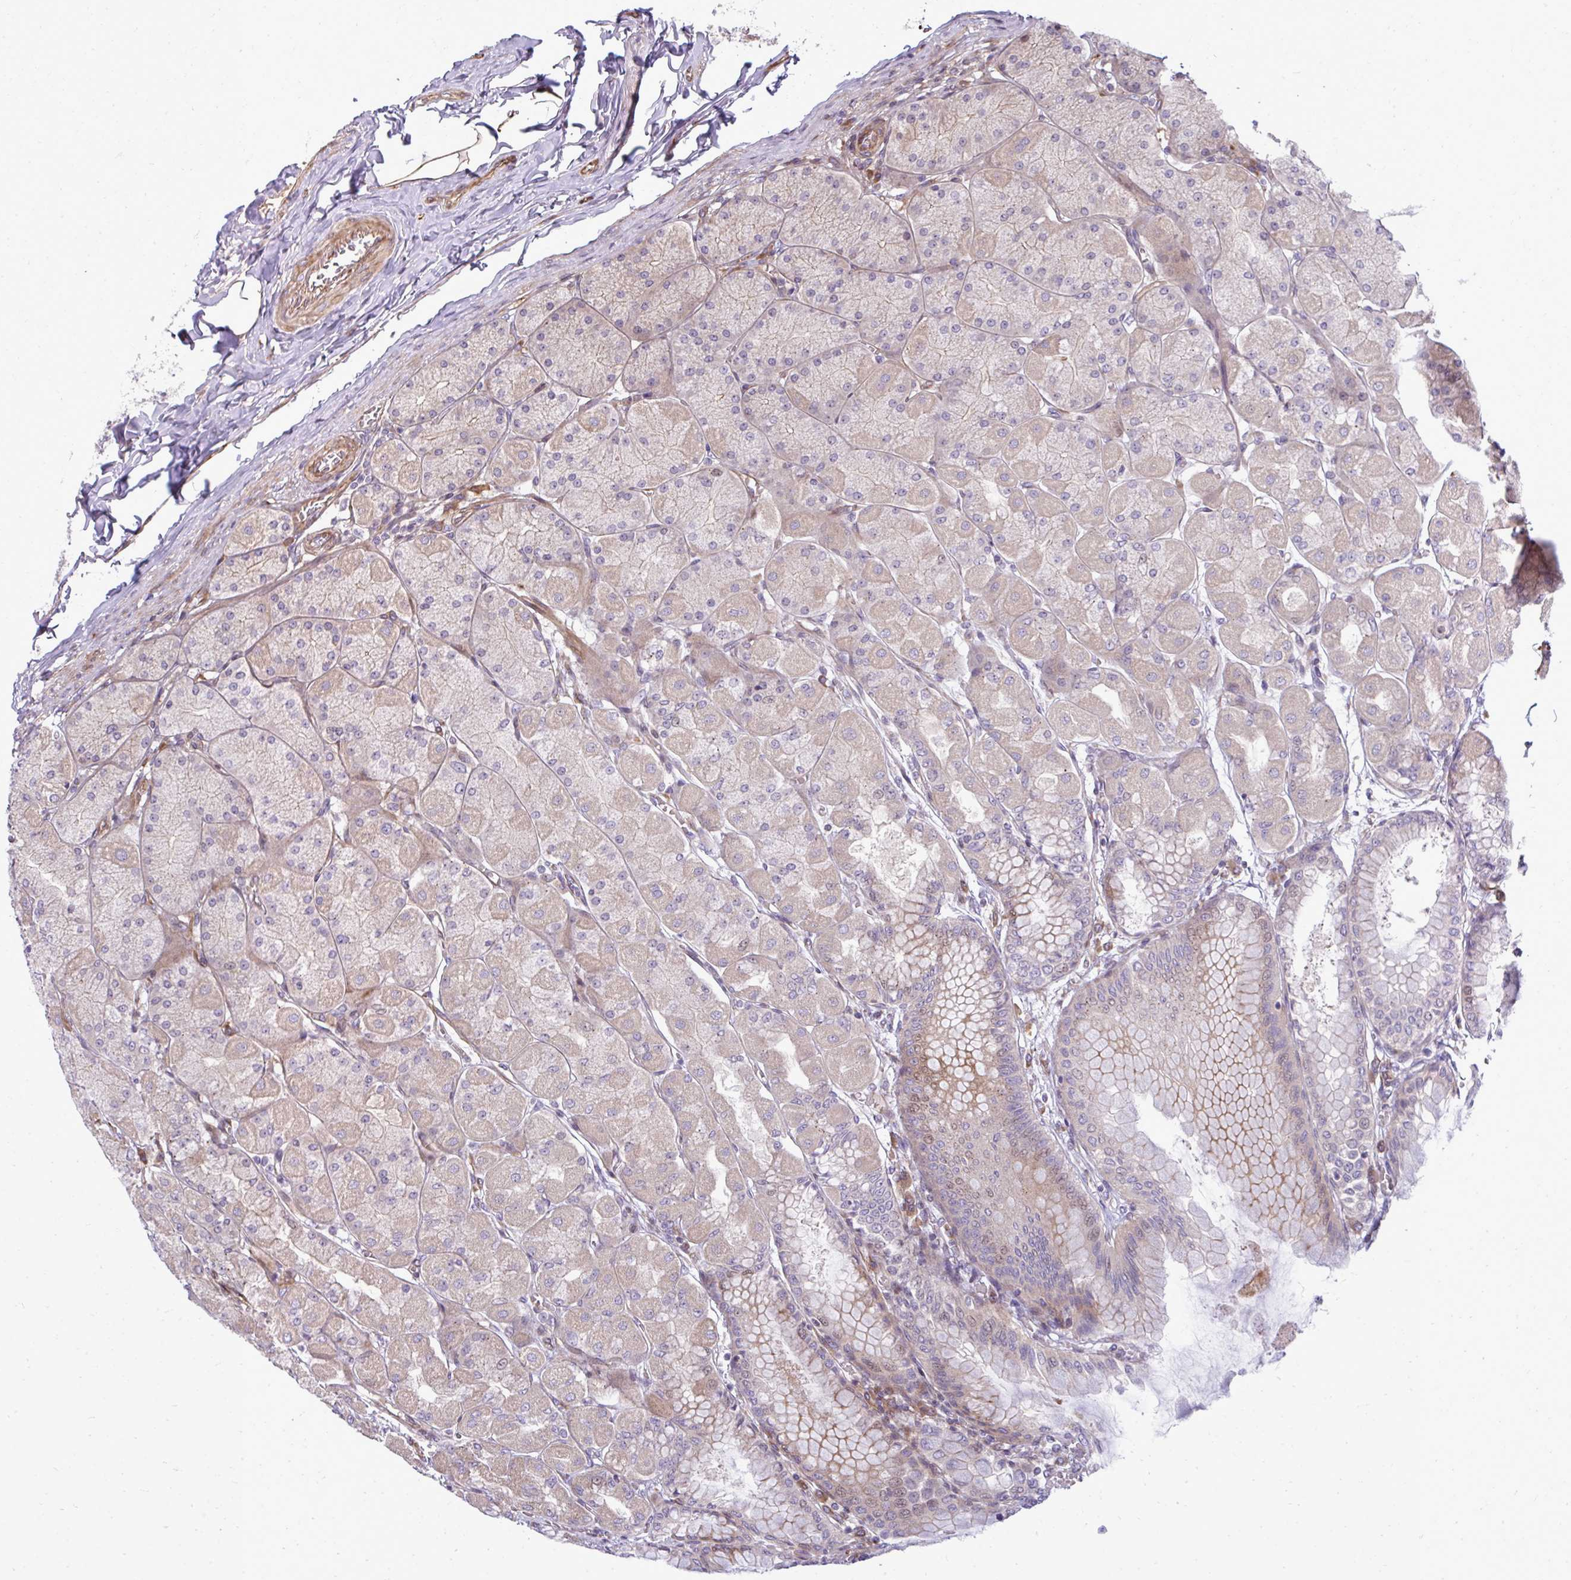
{"staining": {"intensity": "moderate", "quantity": "<25%", "location": "cytoplasmic/membranous"}, "tissue": "stomach", "cell_type": "Glandular cells", "image_type": "normal", "snomed": [{"axis": "morphology", "description": "Normal tissue, NOS"}, {"axis": "topography", "description": "Stomach, upper"}], "caption": "This micrograph demonstrates unremarkable stomach stained with IHC to label a protein in brown. The cytoplasmic/membranous of glandular cells show moderate positivity for the protein. Nuclei are counter-stained blue.", "gene": "ZSCAN9", "patient": {"sex": "female", "age": 56}}